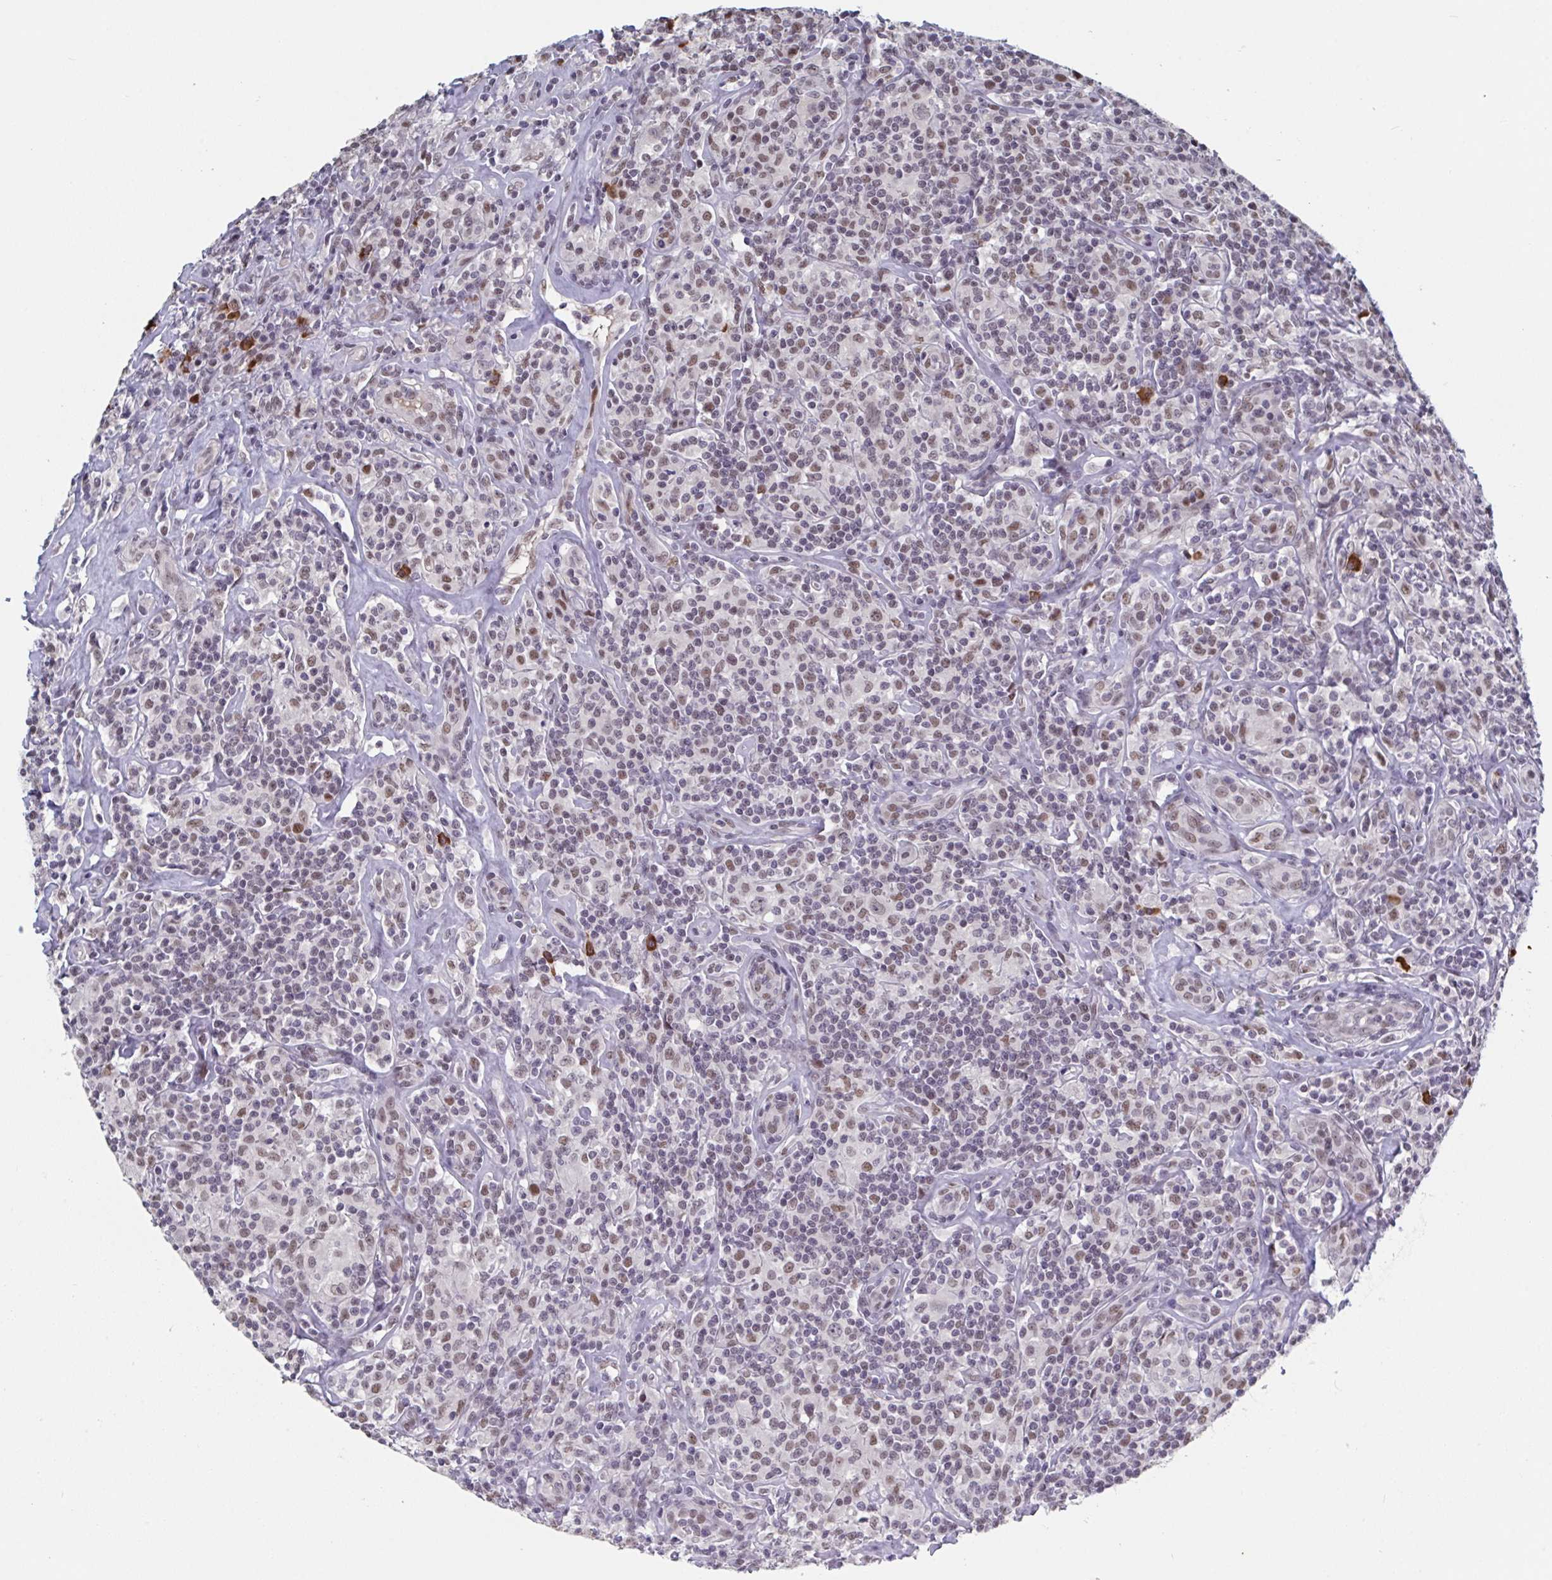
{"staining": {"intensity": "negative", "quantity": "none", "location": "none"}, "tissue": "lymphoma", "cell_type": "Tumor cells", "image_type": "cancer", "snomed": [{"axis": "morphology", "description": "Hodgkin's disease, NOS"}, {"axis": "morphology", "description": "Hodgkin's lymphoma, nodular sclerosis"}, {"axis": "topography", "description": "Lymph node"}], "caption": "Immunohistochemistry (IHC) of human lymphoma displays no positivity in tumor cells. Nuclei are stained in blue.", "gene": "BCL7B", "patient": {"sex": "female", "age": 10}}